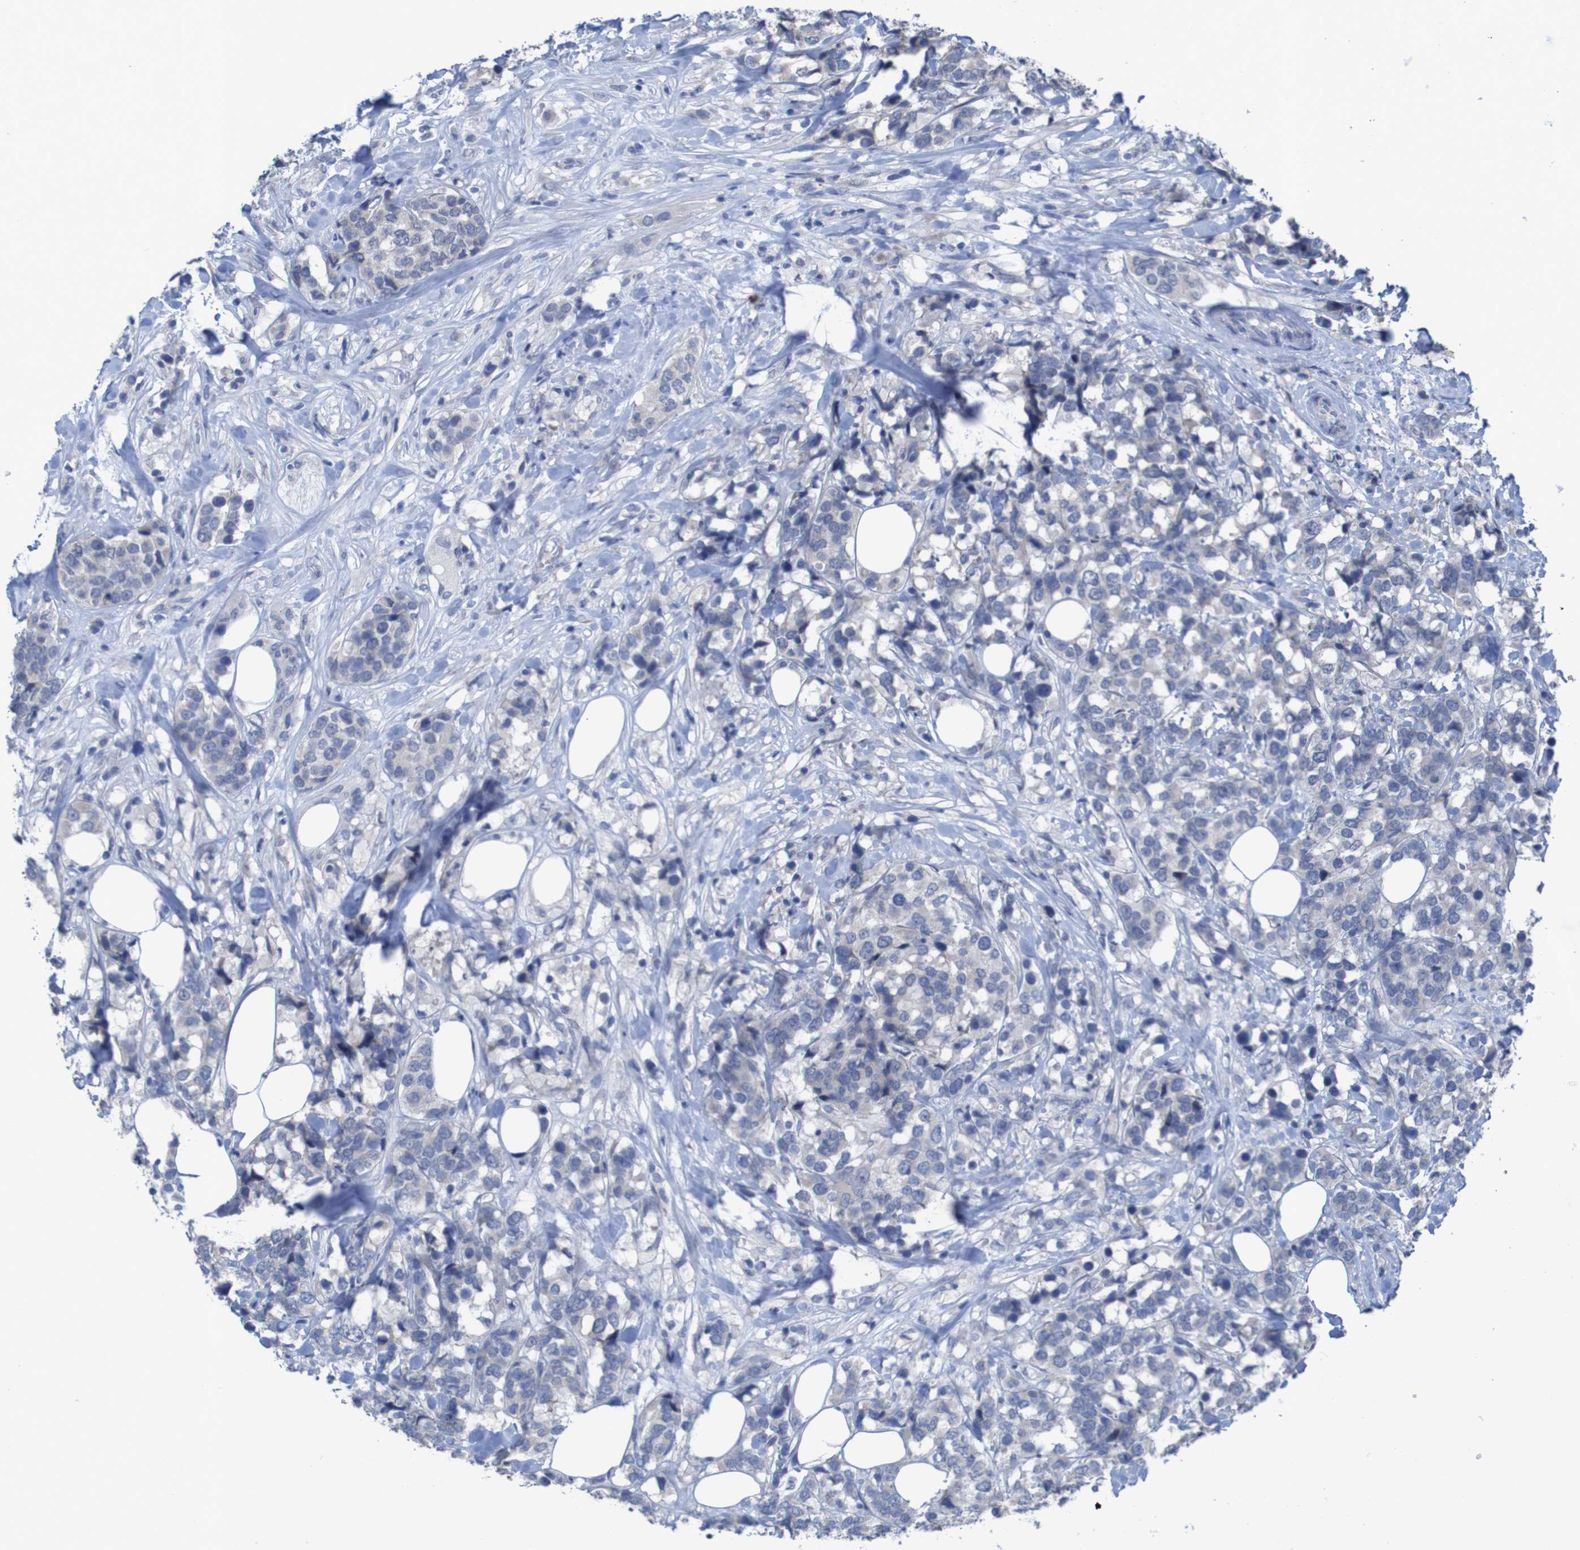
{"staining": {"intensity": "negative", "quantity": "none", "location": "none"}, "tissue": "breast cancer", "cell_type": "Tumor cells", "image_type": "cancer", "snomed": [{"axis": "morphology", "description": "Lobular carcinoma"}, {"axis": "topography", "description": "Breast"}], "caption": "Protein analysis of breast lobular carcinoma demonstrates no significant positivity in tumor cells.", "gene": "CLDN18", "patient": {"sex": "female", "age": 59}}